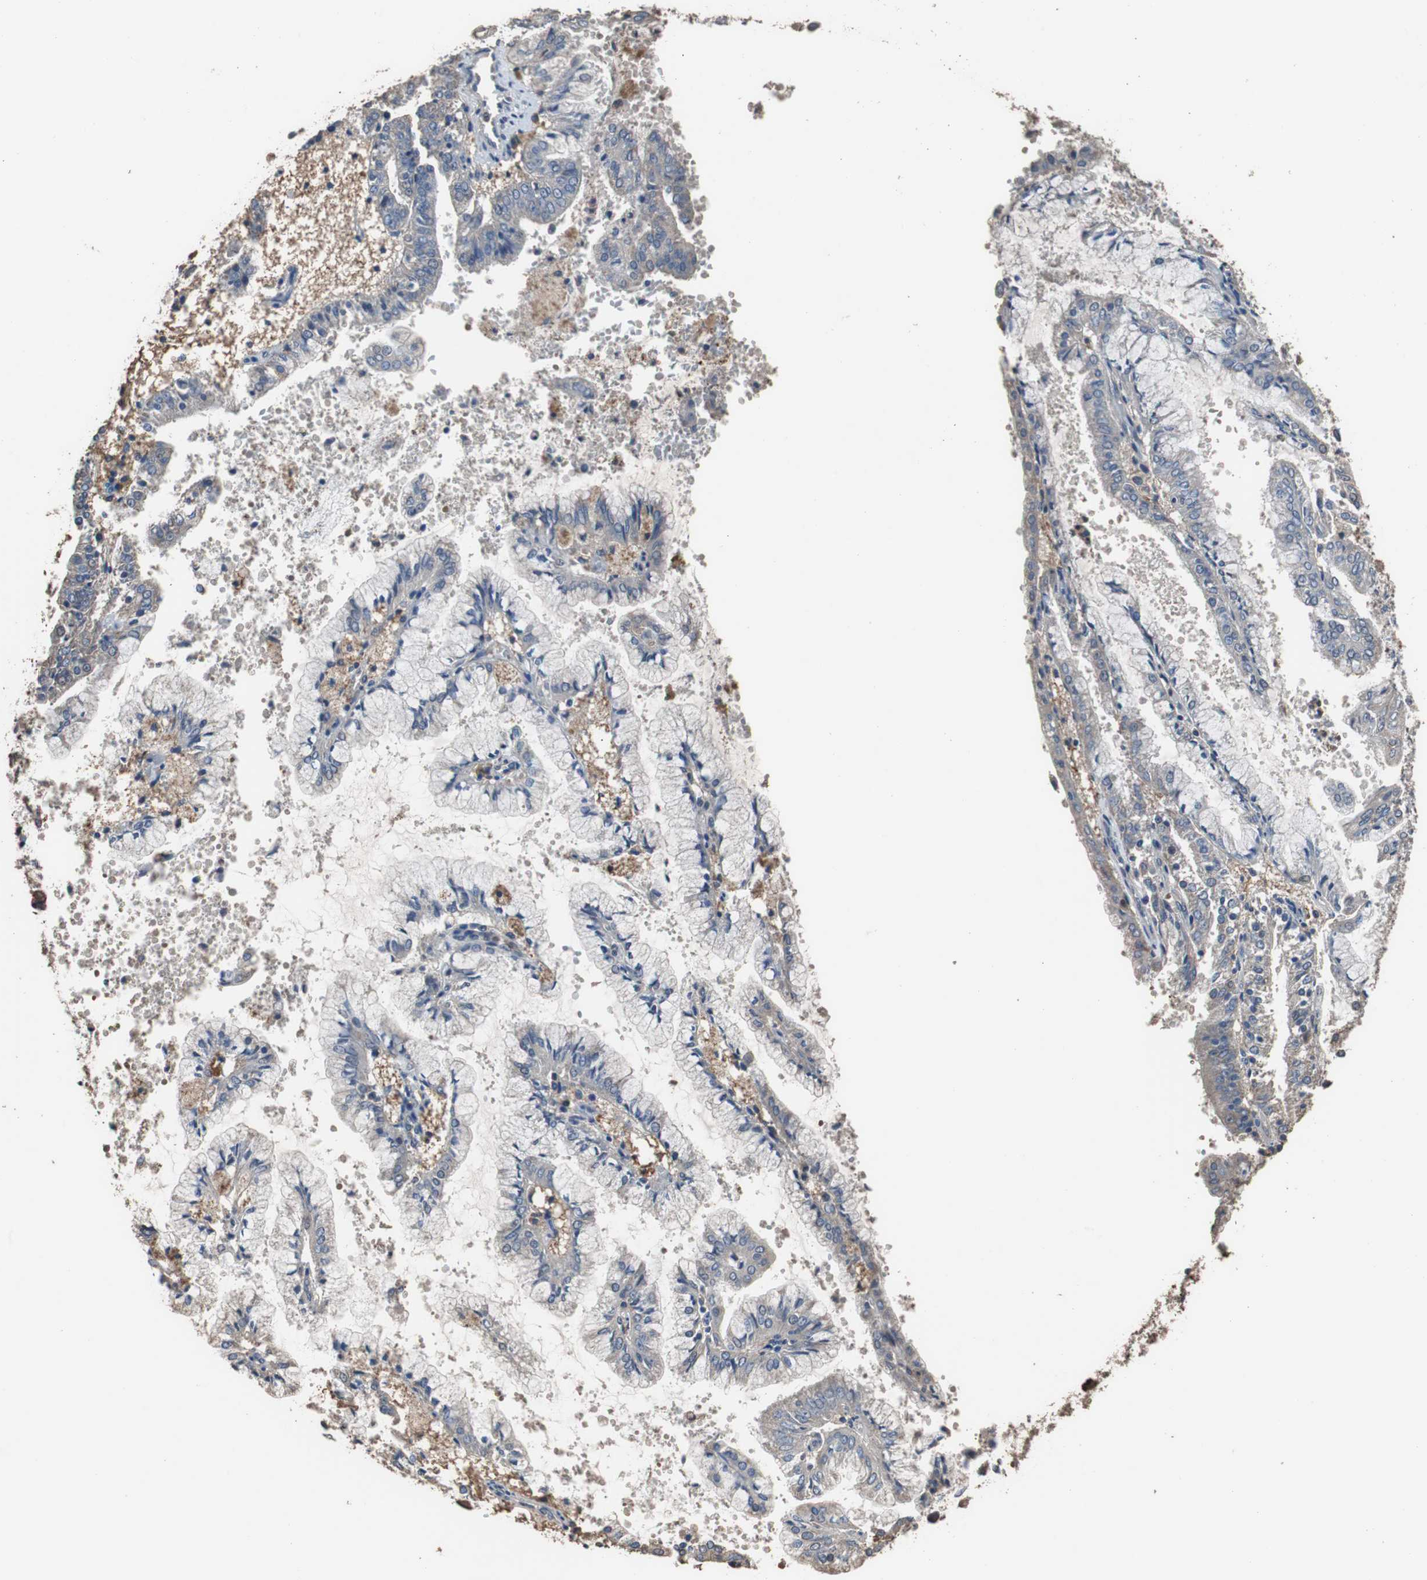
{"staining": {"intensity": "negative", "quantity": "none", "location": "none"}, "tissue": "endometrial cancer", "cell_type": "Tumor cells", "image_type": "cancer", "snomed": [{"axis": "morphology", "description": "Adenocarcinoma, NOS"}, {"axis": "topography", "description": "Endometrium"}], "caption": "High power microscopy image of an IHC image of endometrial cancer (adenocarcinoma), revealing no significant expression in tumor cells. (DAB immunohistochemistry visualized using brightfield microscopy, high magnification).", "gene": "SCIMP", "patient": {"sex": "female", "age": 63}}